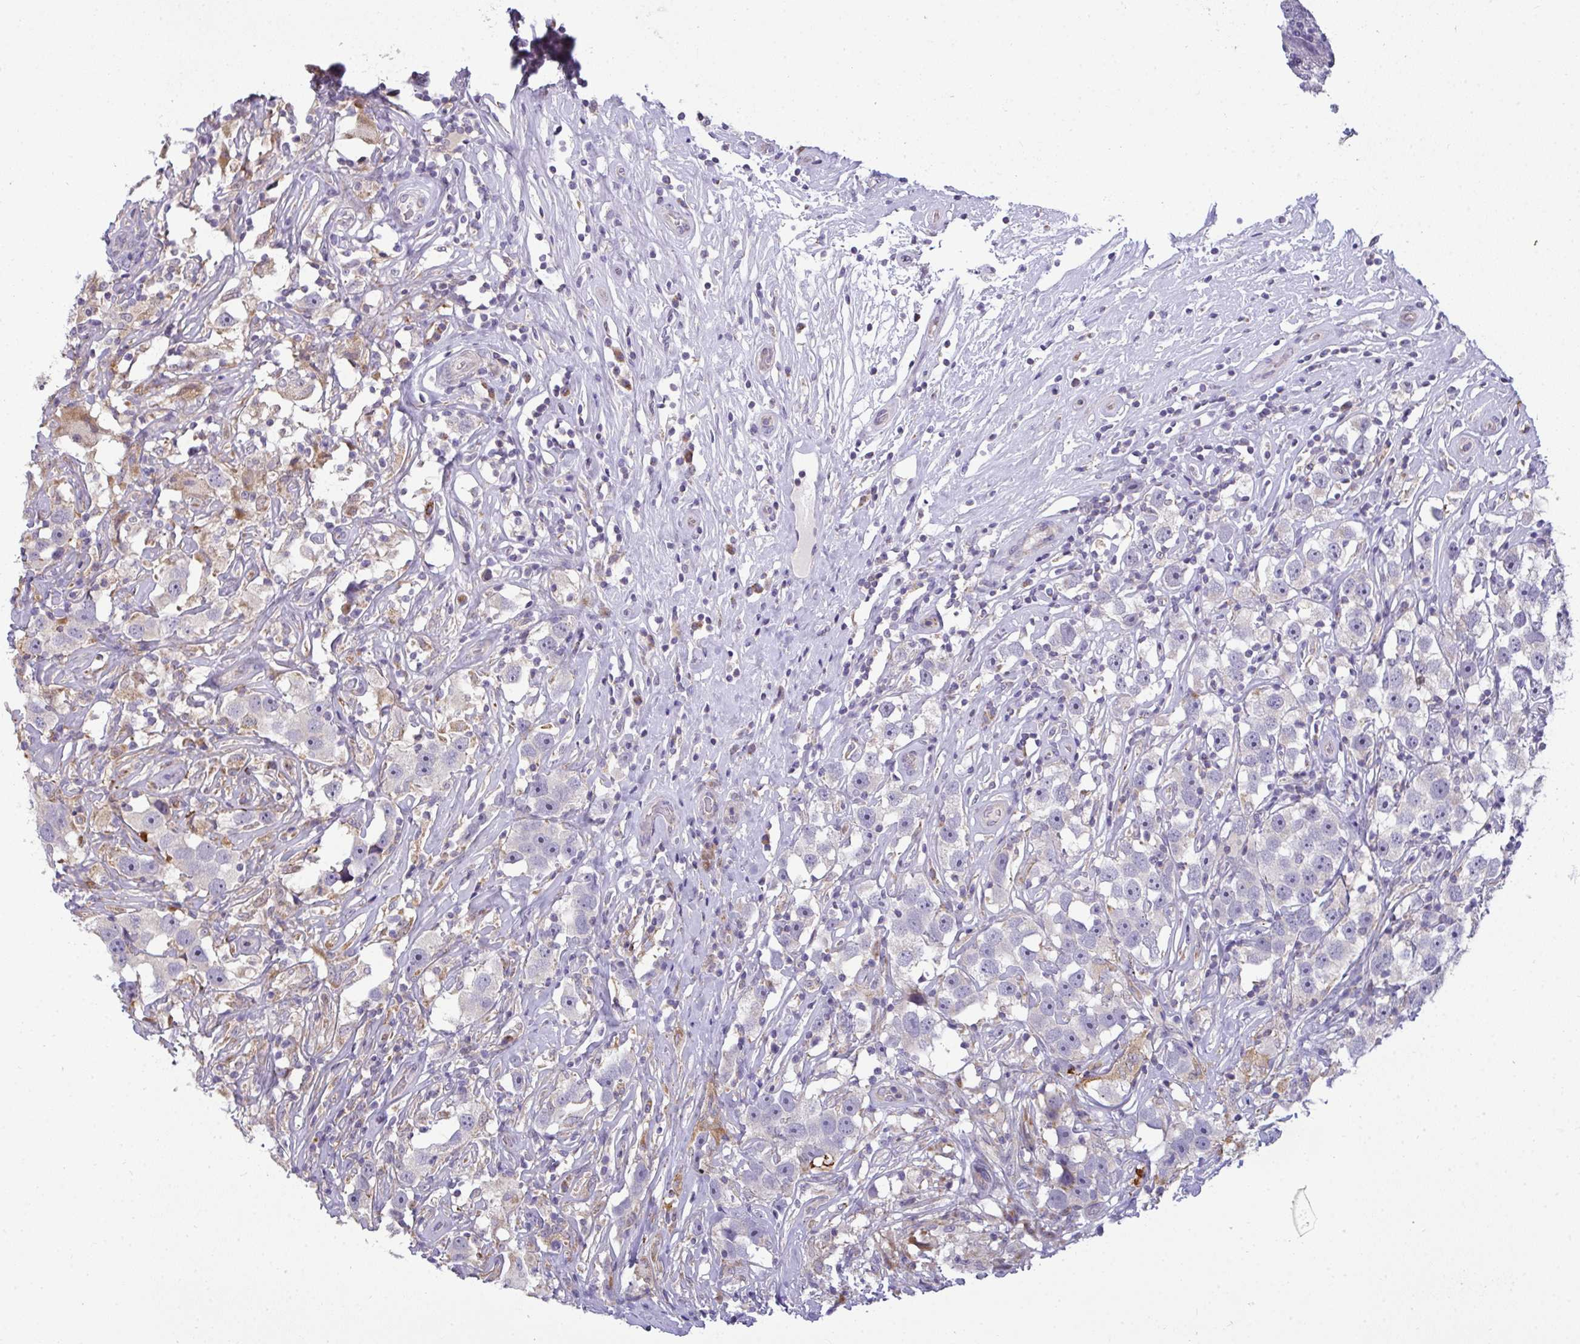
{"staining": {"intensity": "negative", "quantity": "none", "location": "none"}, "tissue": "testis cancer", "cell_type": "Tumor cells", "image_type": "cancer", "snomed": [{"axis": "morphology", "description": "Seminoma, NOS"}, {"axis": "topography", "description": "Testis"}], "caption": "A high-resolution histopathology image shows immunohistochemistry (IHC) staining of testis cancer (seminoma), which reveals no significant expression in tumor cells.", "gene": "SRRM4", "patient": {"sex": "male", "age": 49}}